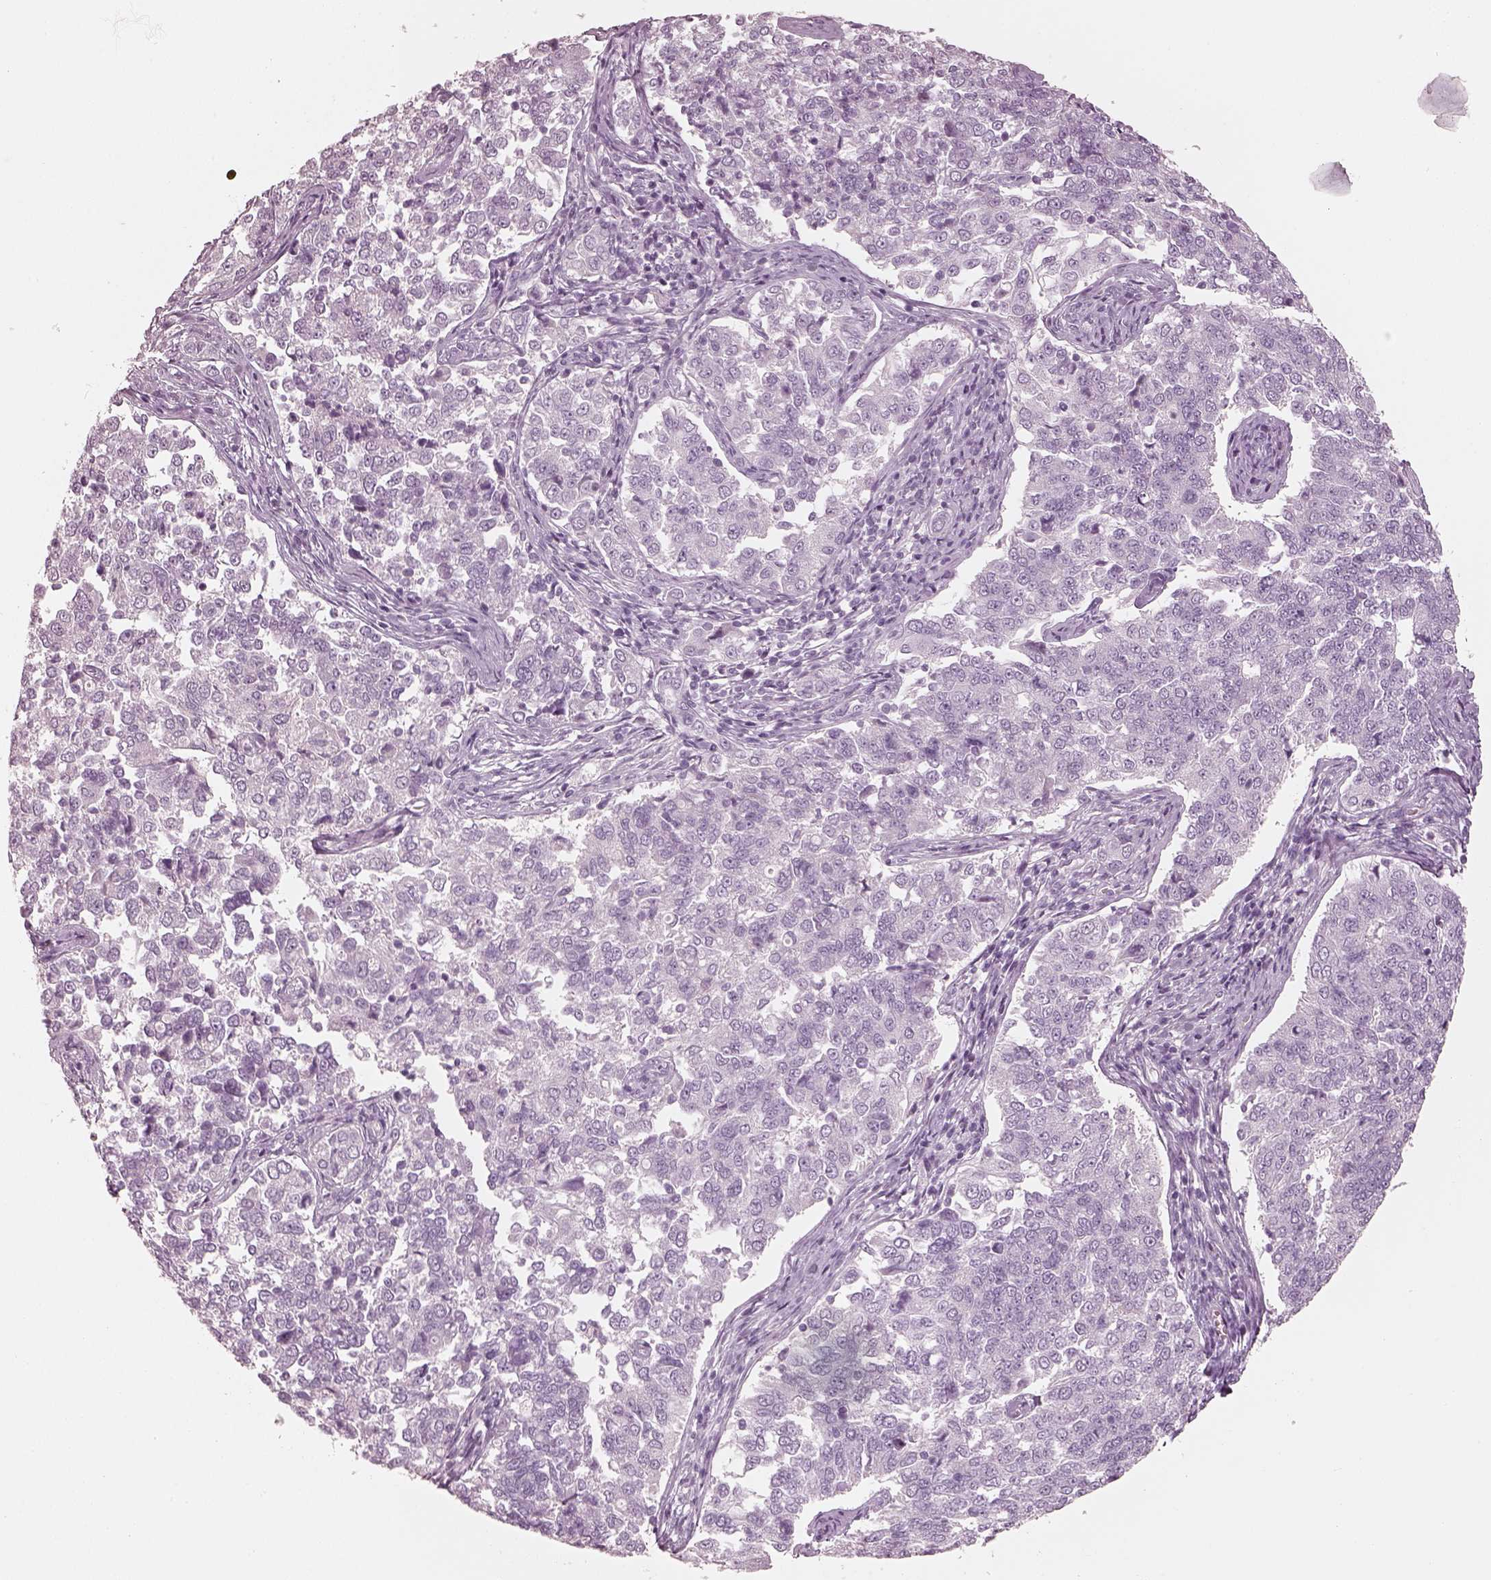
{"staining": {"intensity": "negative", "quantity": "none", "location": "none"}, "tissue": "endometrial cancer", "cell_type": "Tumor cells", "image_type": "cancer", "snomed": [{"axis": "morphology", "description": "Adenocarcinoma, NOS"}, {"axis": "topography", "description": "Endometrium"}], "caption": "Immunohistochemistry (IHC) image of adenocarcinoma (endometrial) stained for a protein (brown), which reveals no staining in tumor cells.", "gene": "R3HDML", "patient": {"sex": "female", "age": 43}}